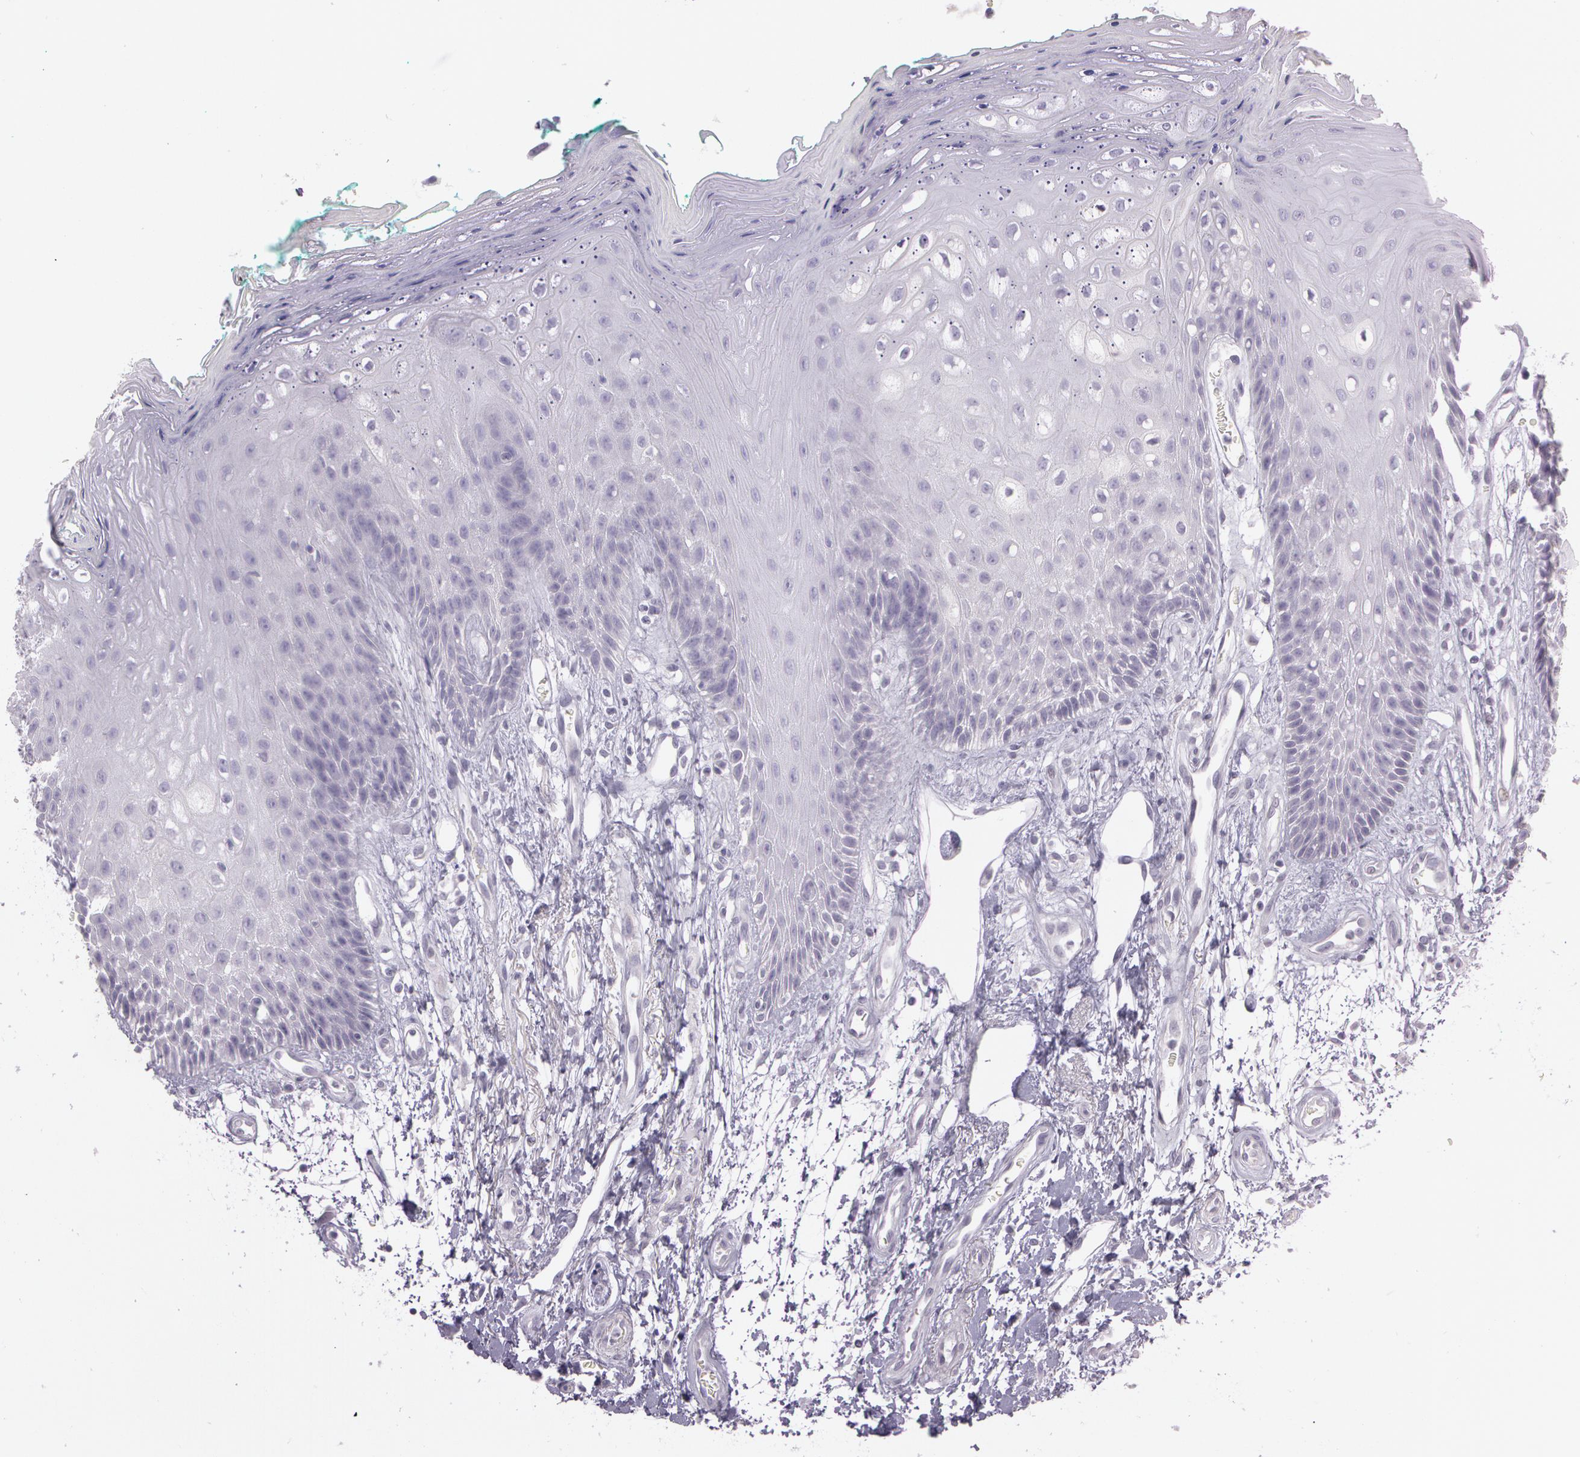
{"staining": {"intensity": "negative", "quantity": "none", "location": "none"}, "tissue": "oral mucosa", "cell_type": "Squamous epithelial cells", "image_type": "normal", "snomed": [{"axis": "morphology", "description": "Normal tissue, NOS"}, {"axis": "morphology", "description": "Squamous cell carcinoma, NOS"}, {"axis": "topography", "description": "Skeletal muscle"}, {"axis": "topography", "description": "Oral tissue"}, {"axis": "topography", "description": "Head-Neck"}], "caption": "A high-resolution image shows IHC staining of normal oral mucosa, which demonstrates no significant staining in squamous epithelial cells.", "gene": "OTC", "patient": {"sex": "female", "age": 84}}